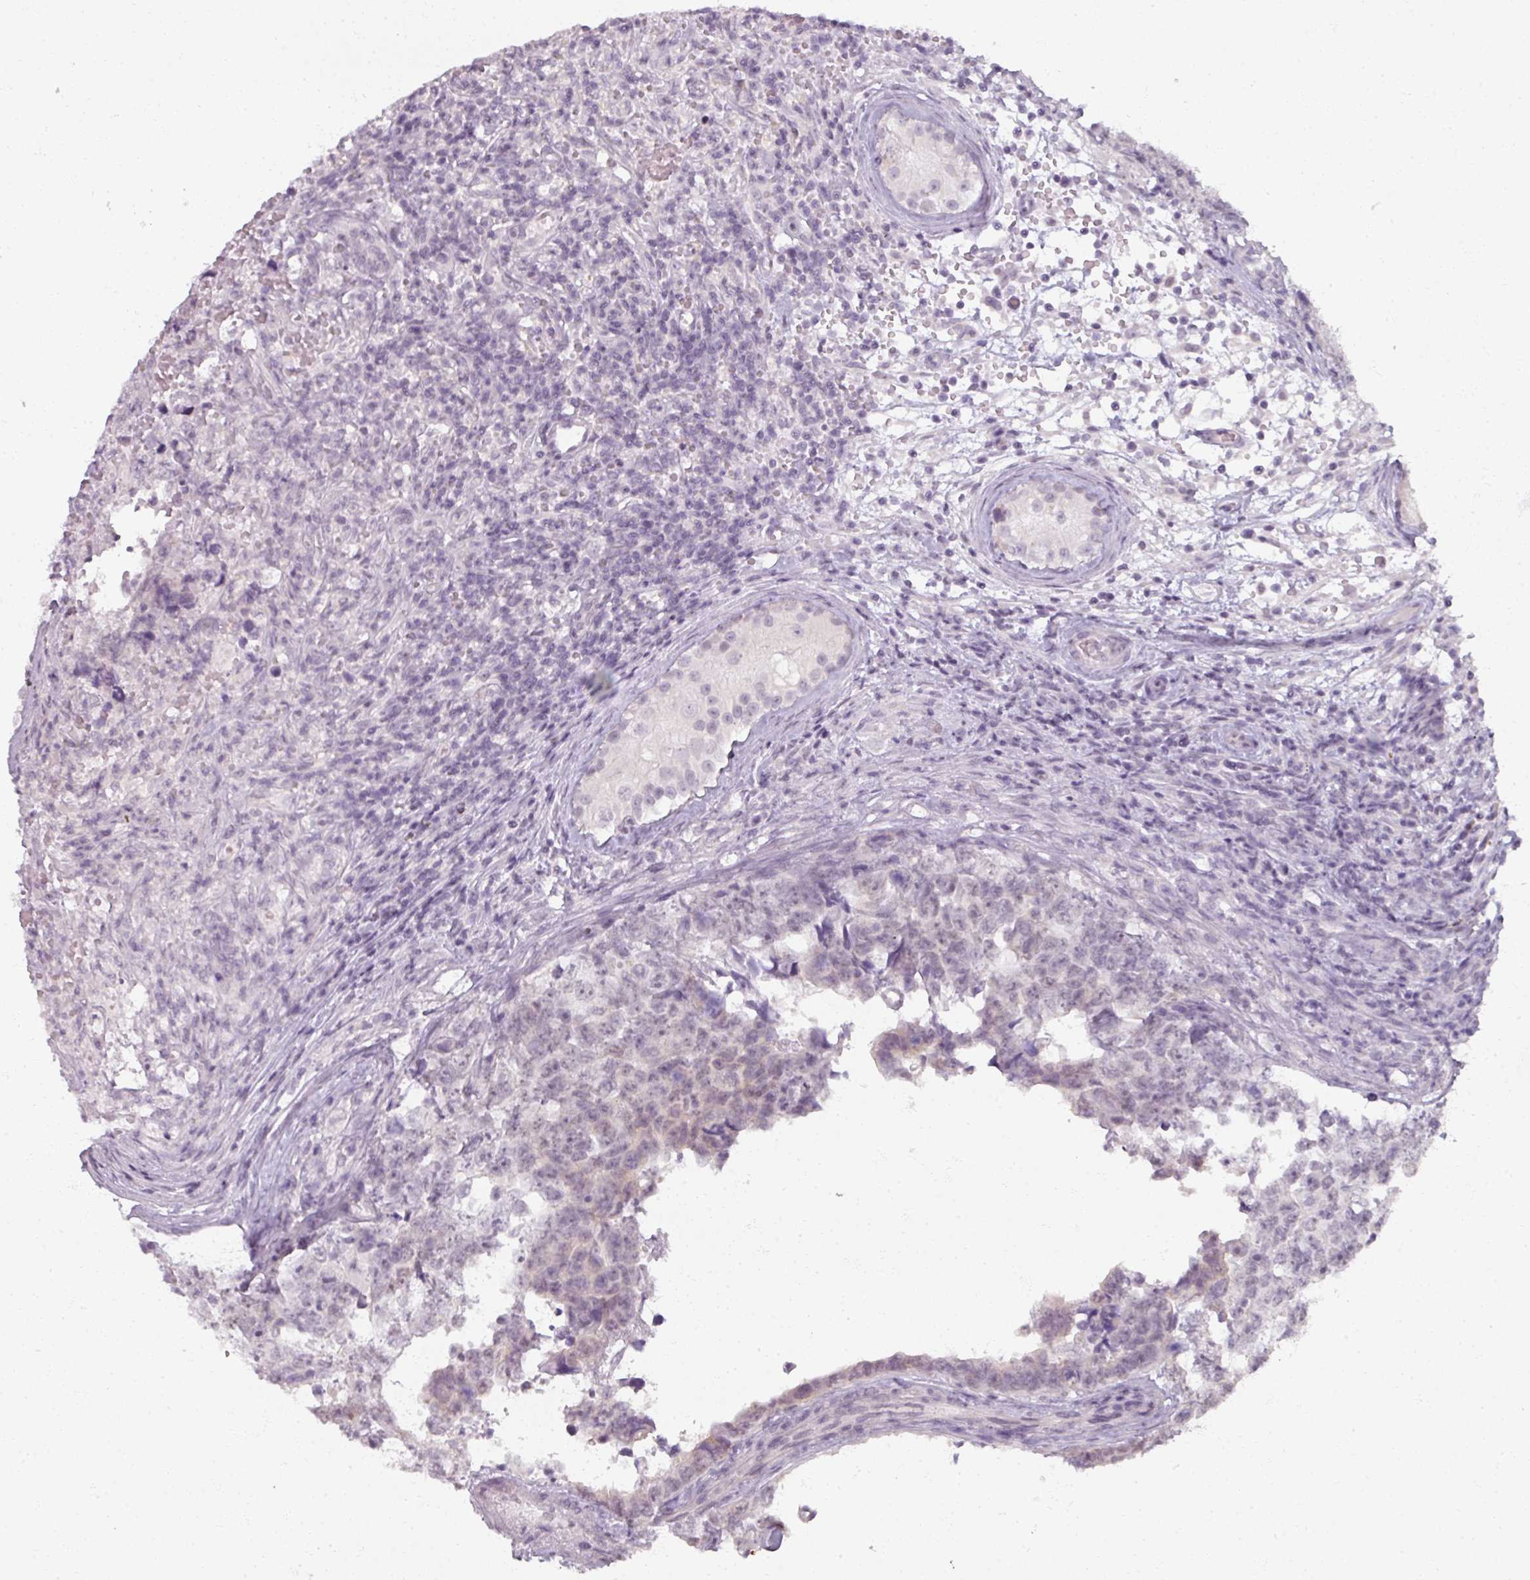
{"staining": {"intensity": "negative", "quantity": "none", "location": "none"}, "tissue": "testis cancer", "cell_type": "Tumor cells", "image_type": "cancer", "snomed": [{"axis": "morphology", "description": "Normal tissue, NOS"}, {"axis": "morphology", "description": "Carcinoma, Embryonal, NOS"}, {"axis": "topography", "description": "Testis"}, {"axis": "topography", "description": "Epididymis"}], "caption": "Protein analysis of testis cancer displays no significant staining in tumor cells. (DAB (3,3'-diaminobenzidine) immunohistochemistry, high magnification).", "gene": "RFPL2", "patient": {"sex": "male", "age": 25}}